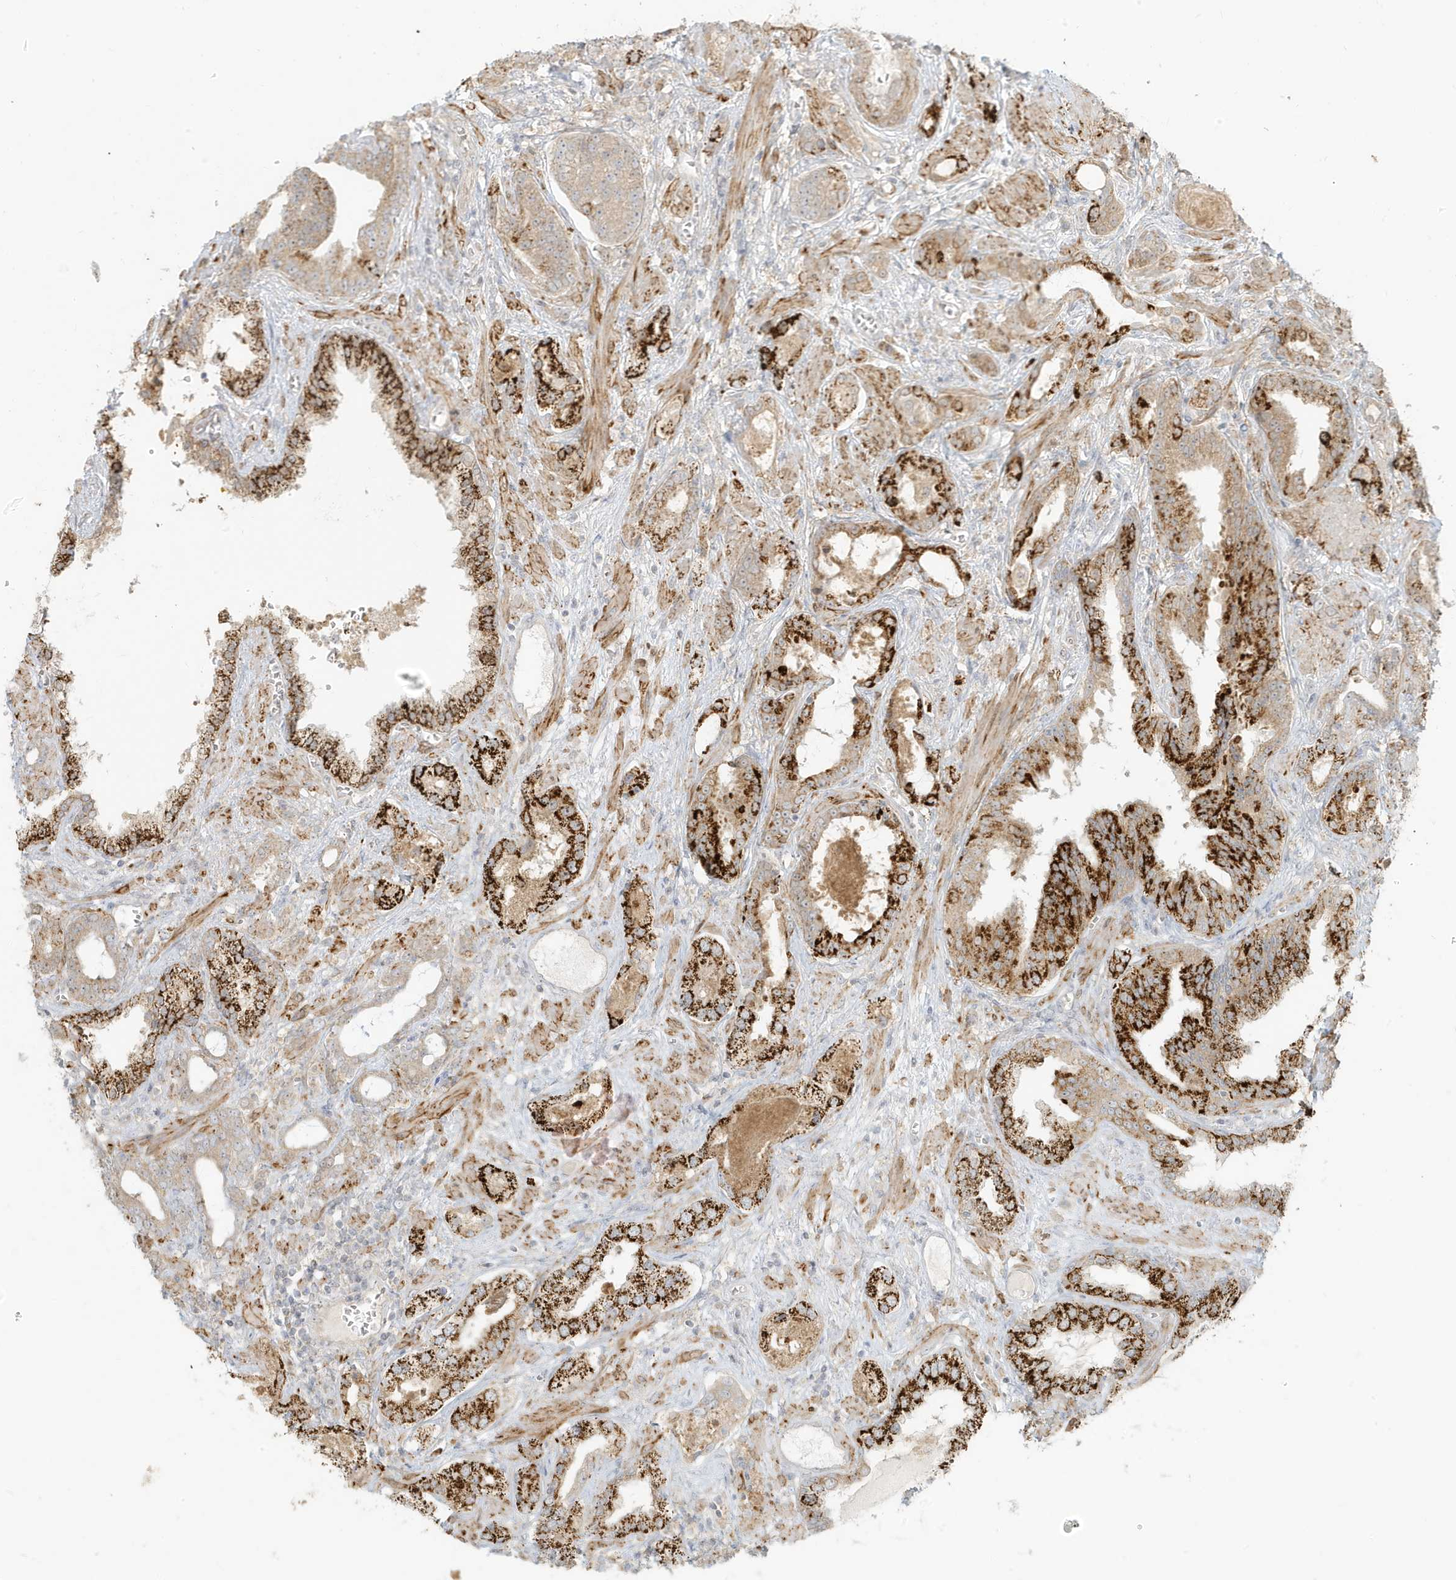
{"staining": {"intensity": "strong", "quantity": "25%-75%", "location": "cytoplasmic/membranous"}, "tissue": "prostate cancer", "cell_type": "Tumor cells", "image_type": "cancer", "snomed": [{"axis": "morphology", "description": "Adenocarcinoma, High grade"}, {"axis": "topography", "description": "Prostate and seminal vesicle, NOS"}], "caption": "Immunohistochemical staining of human prostate cancer (high-grade adenocarcinoma) shows high levels of strong cytoplasmic/membranous positivity in approximately 25%-75% of tumor cells. Ihc stains the protein in brown and the nuclei are stained blue.", "gene": "MCOLN1", "patient": {"sex": "male", "age": 67}}